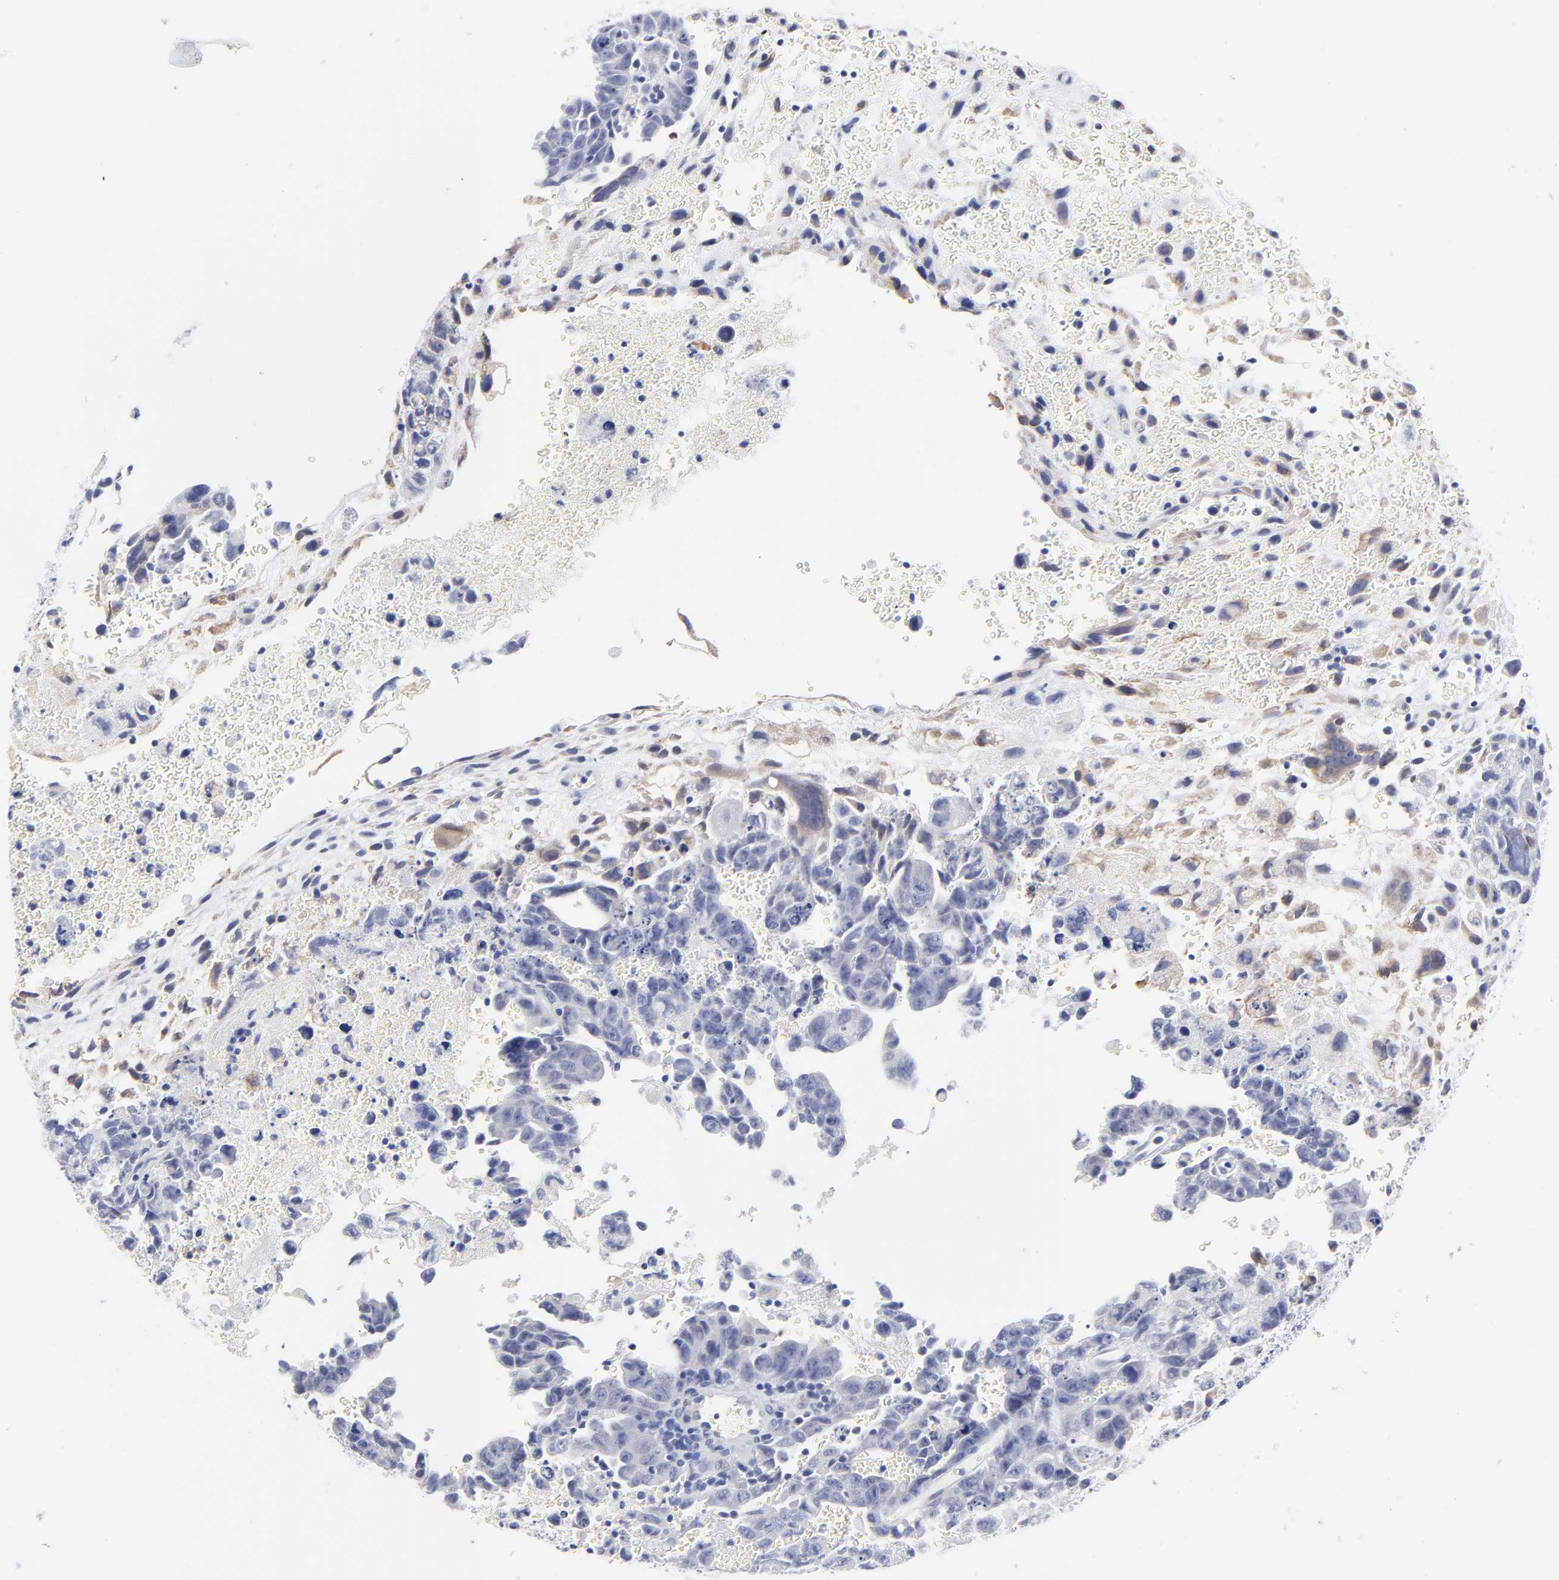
{"staining": {"intensity": "negative", "quantity": "none", "location": "none"}, "tissue": "testis cancer", "cell_type": "Tumor cells", "image_type": "cancer", "snomed": [{"axis": "morphology", "description": "Carcinoma, Embryonal, NOS"}, {"axis": "topography", "description": "Testis"}], "caption": "Tumor cells show no significant positivity in embryonal carcinoma (testis). (Immunohistochemistry (ihc), brightfield microscopy, high magnification).", "gene": "DUSP9", "patient": {"sex": "male", "age": 28}}